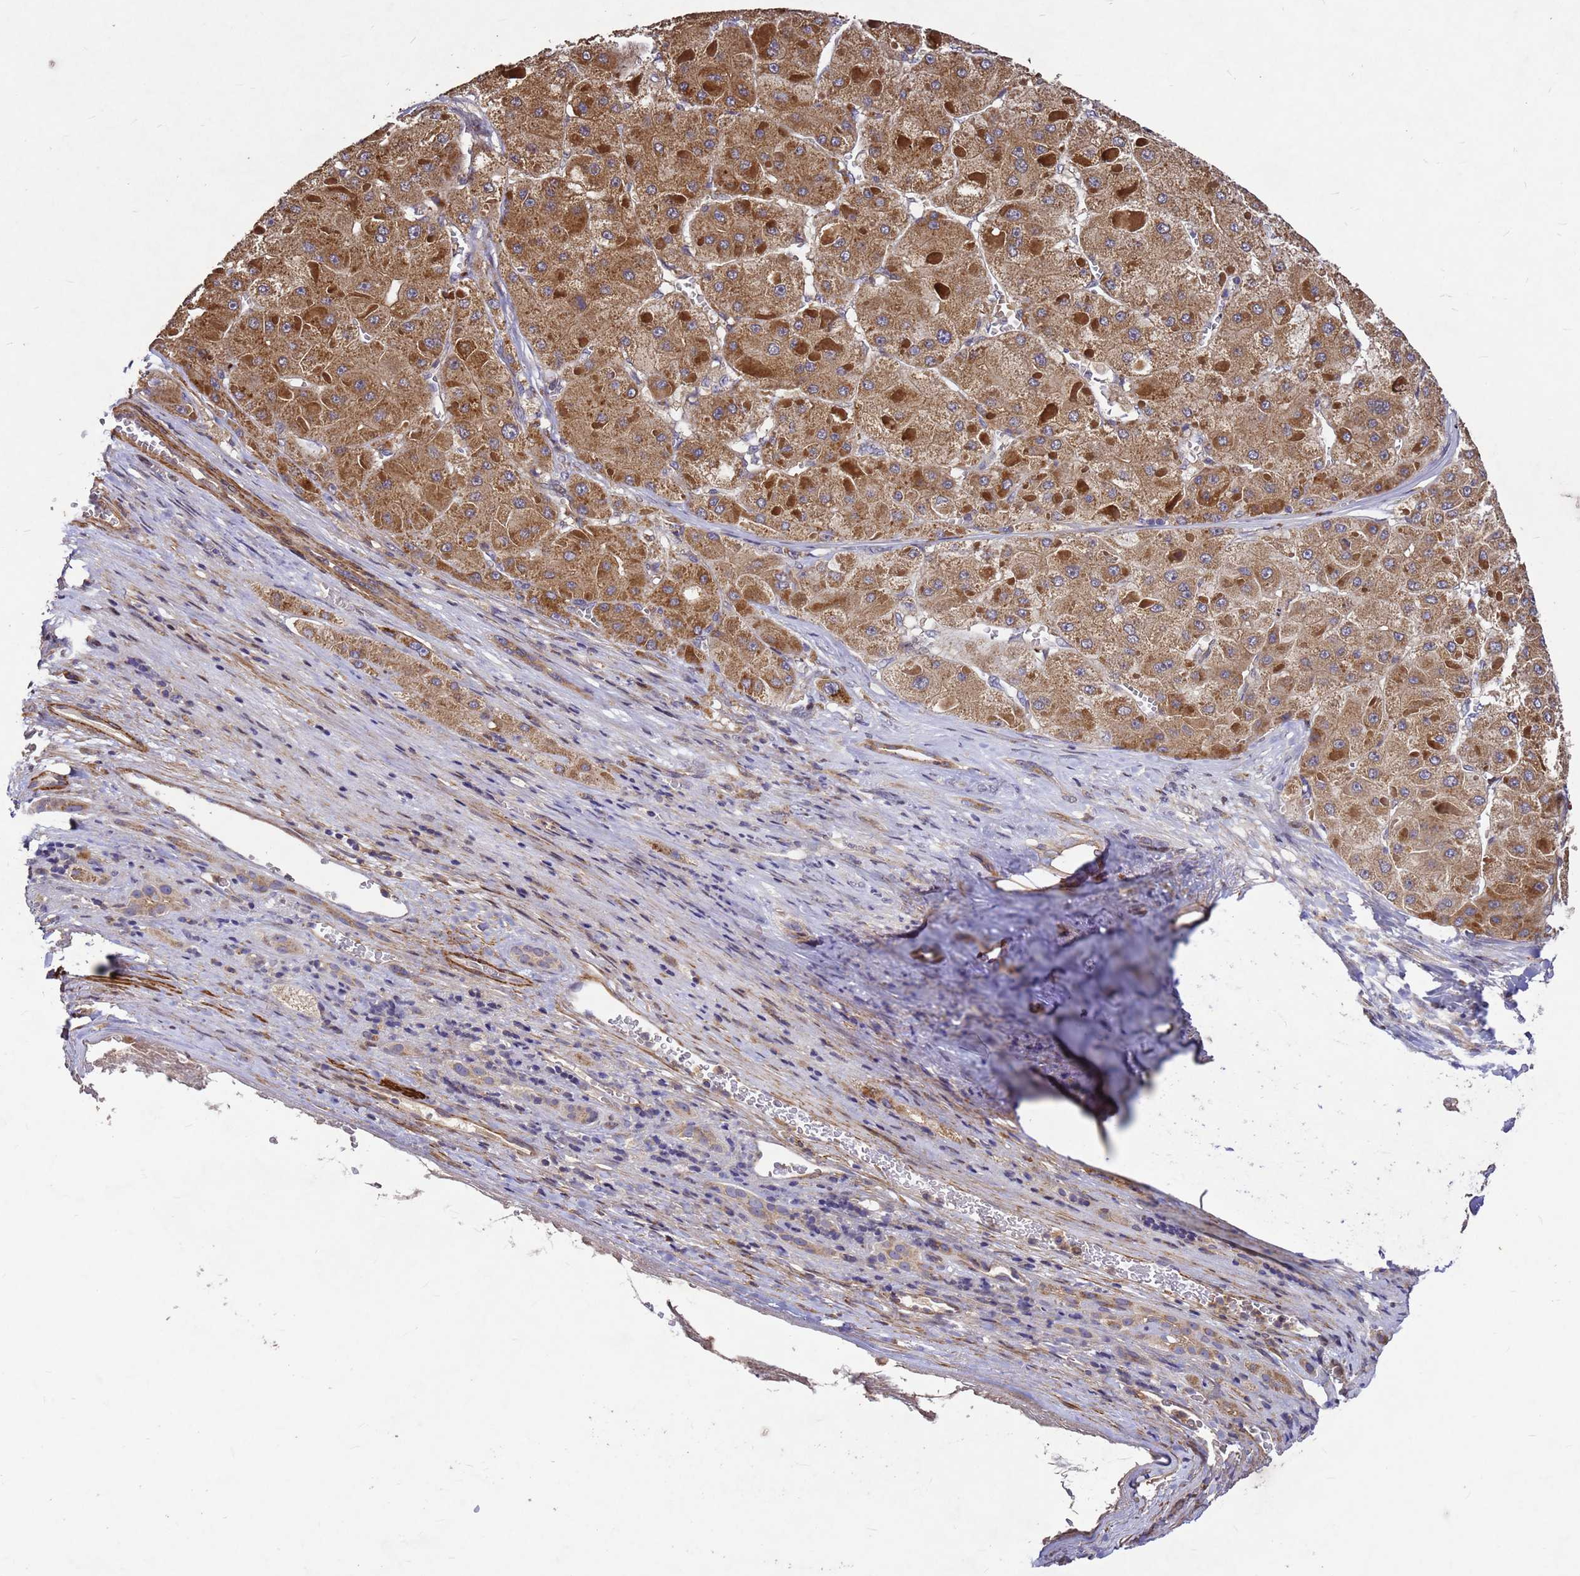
{"staining": {"intensity": "moderate", "quantity": ">75%", "location": "cytoplasmic/membranous"}, "tissue": "liver cancer", "cell_type": "Tumor cells", "image_type": "cancer", "snomed": [{"axis": "morphology", "description": "Carcinoma, Hepatocellular, NOS"}, {"axis": "topography", "description": "Liver"}], "caption": "Protein staining of liver hepatocellular carcinoma tissue displays moderate cytoplasmic/membranous positivity in approximately >75% of tumor cells.", "gene": "RSPRY1", "patient": {"sex": "female", "age": 73}}